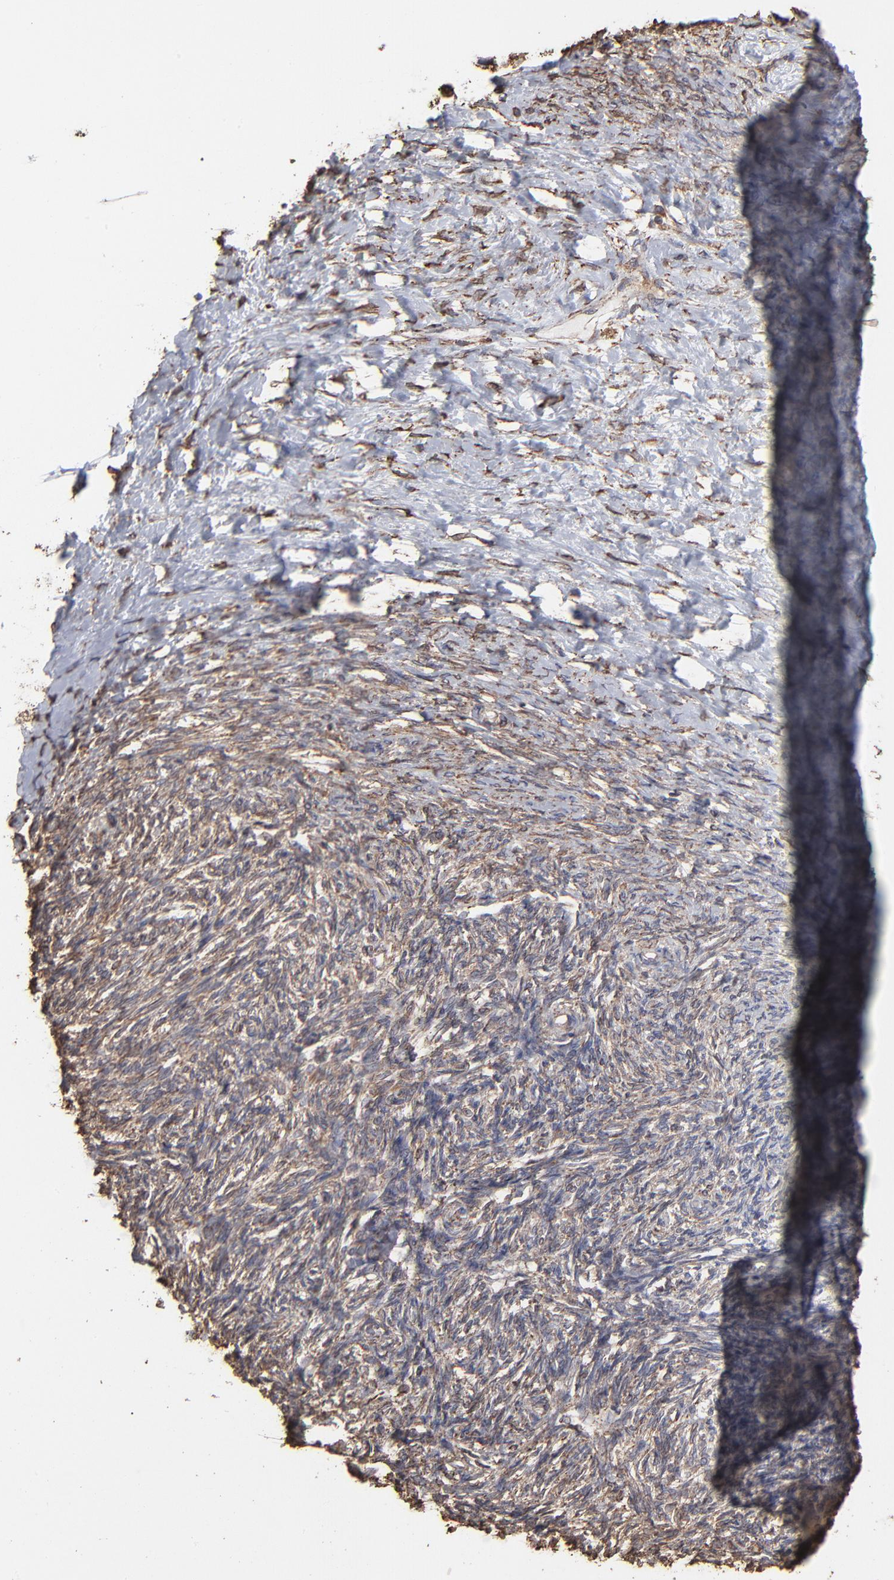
{"staining": {"intensity": "weak", "quantity": ">75%", "location": "cytoplasmic/membranous"}, "tissue": "ovarian cancer", "cell_type": "Tumor cells", "image_type": "cancer", "snomed": [{"axis": "morphology", "description": "Normal tissue, NOS"}, {"axis": "morphology", "description": "Cystadenocarcinoma, serous, NOS"}, {"axis": "topography", "description": "Ovary"}], "caption": "Brown immunohistochemical staining in human ovarian cancer demonstrates weak cytoplasmic/membranous expression in approximately >75% of tumor cells.", "gene": "PDIA3", "patient": {"sex": "female", "age": 62}}